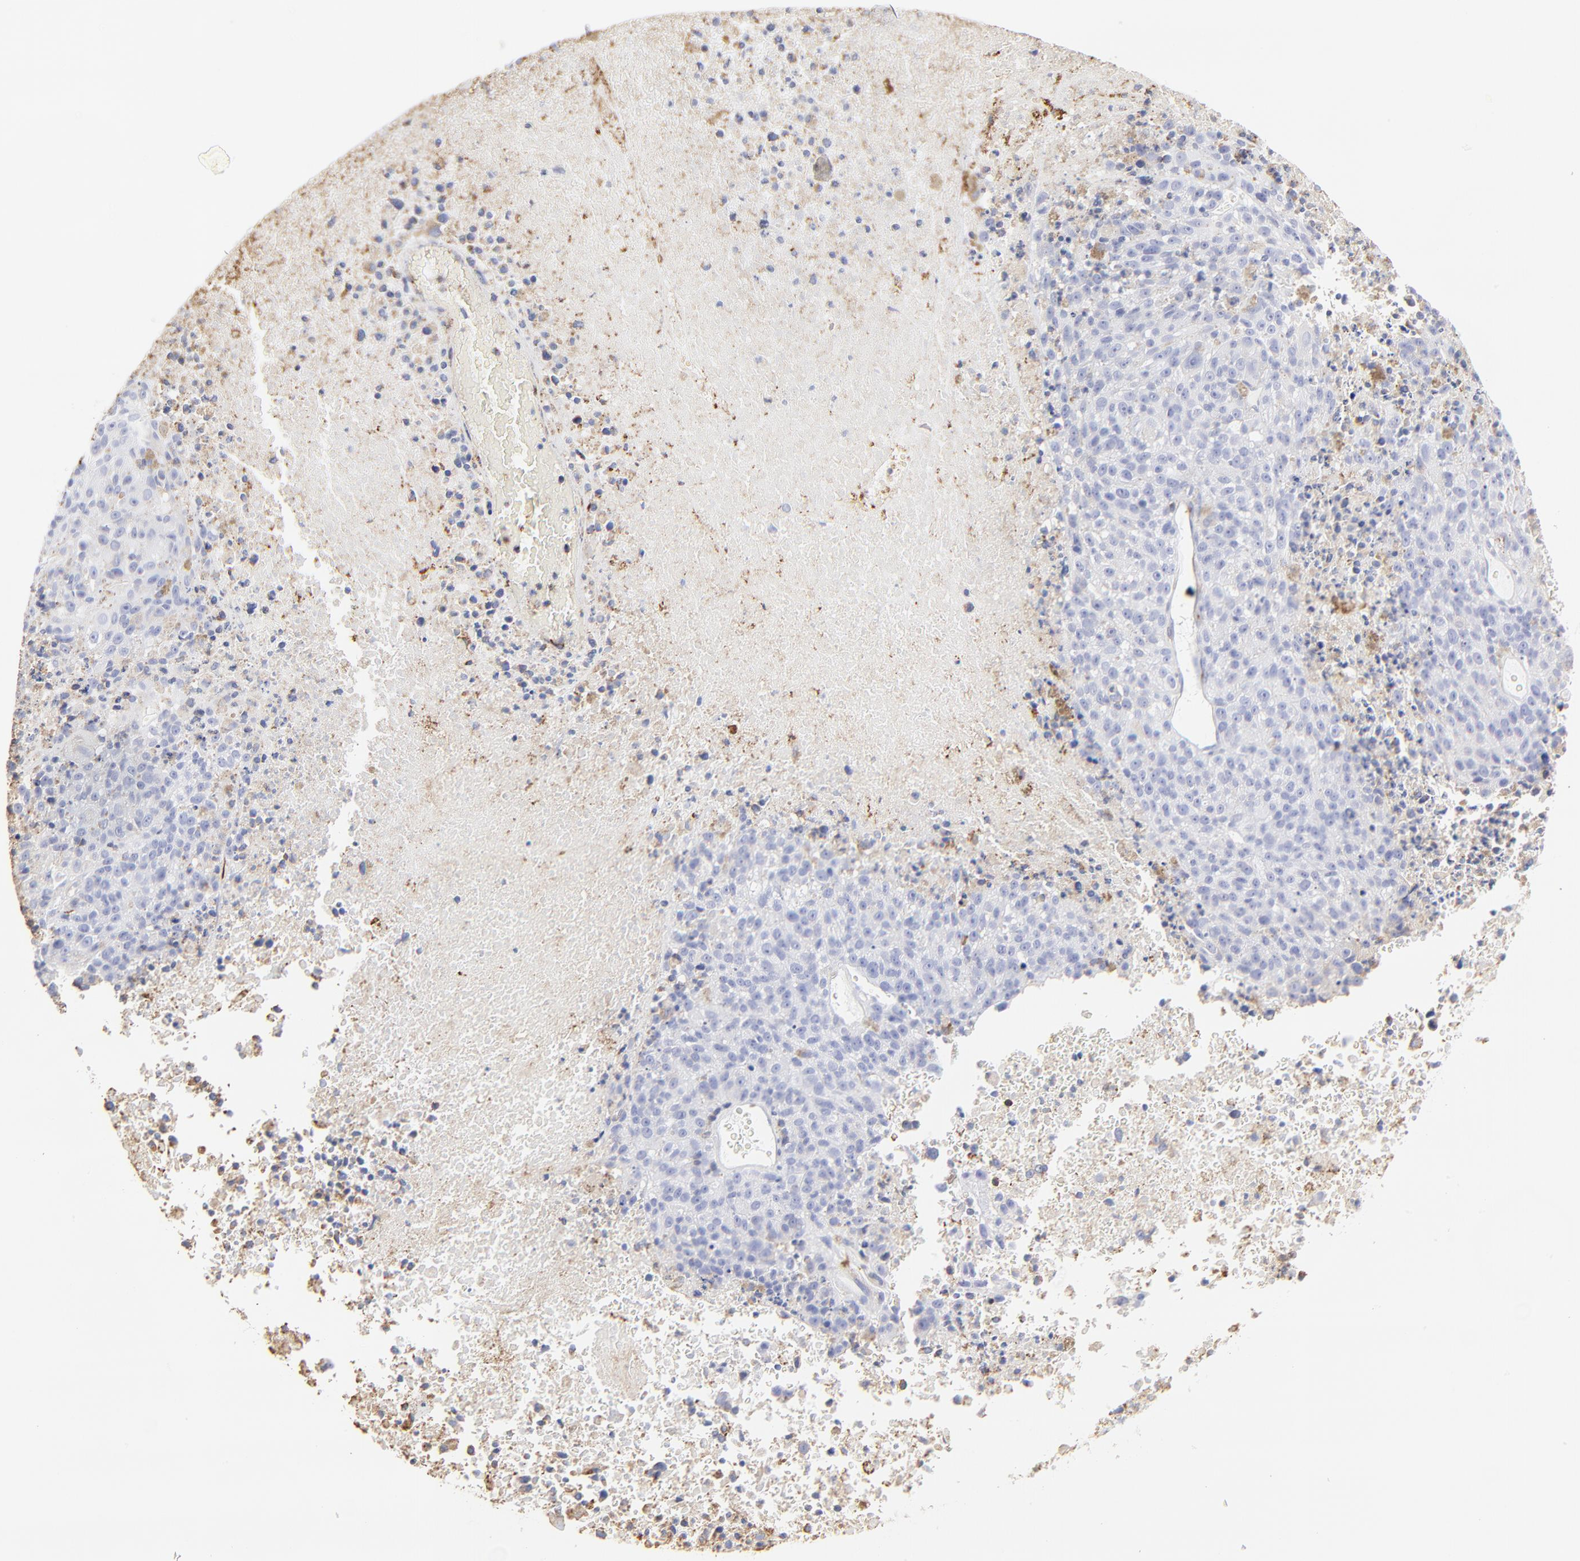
{"staining": {"intensity": "negative", "quantity": "none", "location": "none"}, "tissue": "melanoma", "cell_type": "Tumor cells", "image_type": "cancer", "snomed": [{"axis": "morphology", "description": "Malignant melanoma, Metastatic site"}, {"axis": "topography", "description": "Cerebral cortex"}], "caption": "The immunohistochemistry image has no significant staining in tumor cells of malignant melanoma (metastatic site) tissue.", "gene": "ANXA6", "patient": {"sex": "female", "age": 52}}